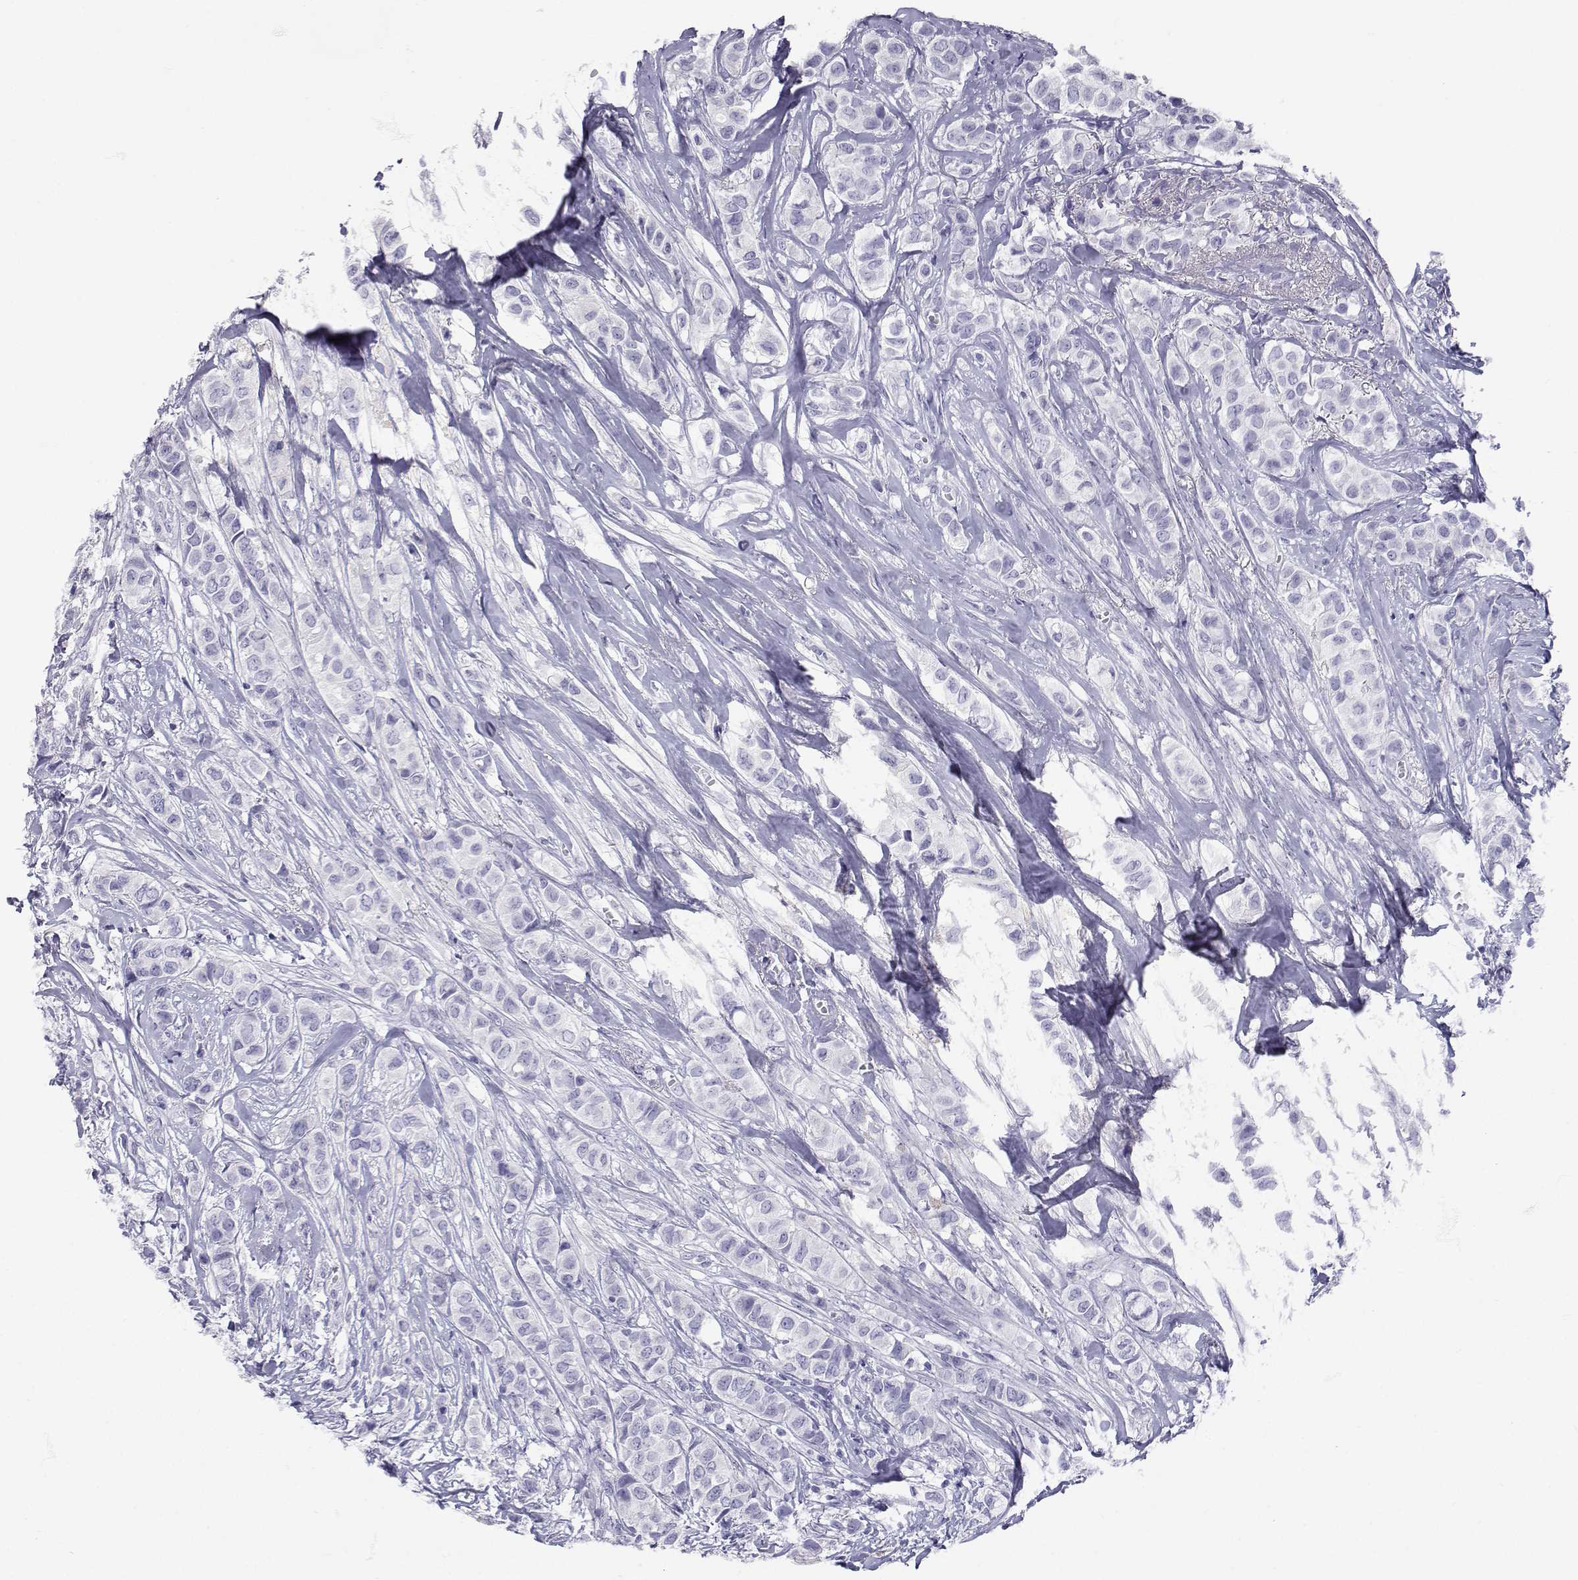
{"staining": {"intensity": "negative", "quantity": "none", "location": "none"}, "tissue": "breast cancer", "cell_type": "Tumor cells", "image_type": "cancer", "snomed": [{"axis": "morphology", "description": "Duct carcinoma"}, {"axis": "topography", "description": "Breast"}], "caption": "Immunohistochemistry (IHC) of human breast cancer shows no positivity in tumor cells. (Brightfield microscopy of DAB (3,3'-diaminobenzidine) immunohistochemistry (IHC) at high magnification).", "gene": "SLC6A3", "patient": {"sex": "female", "age": 85}}